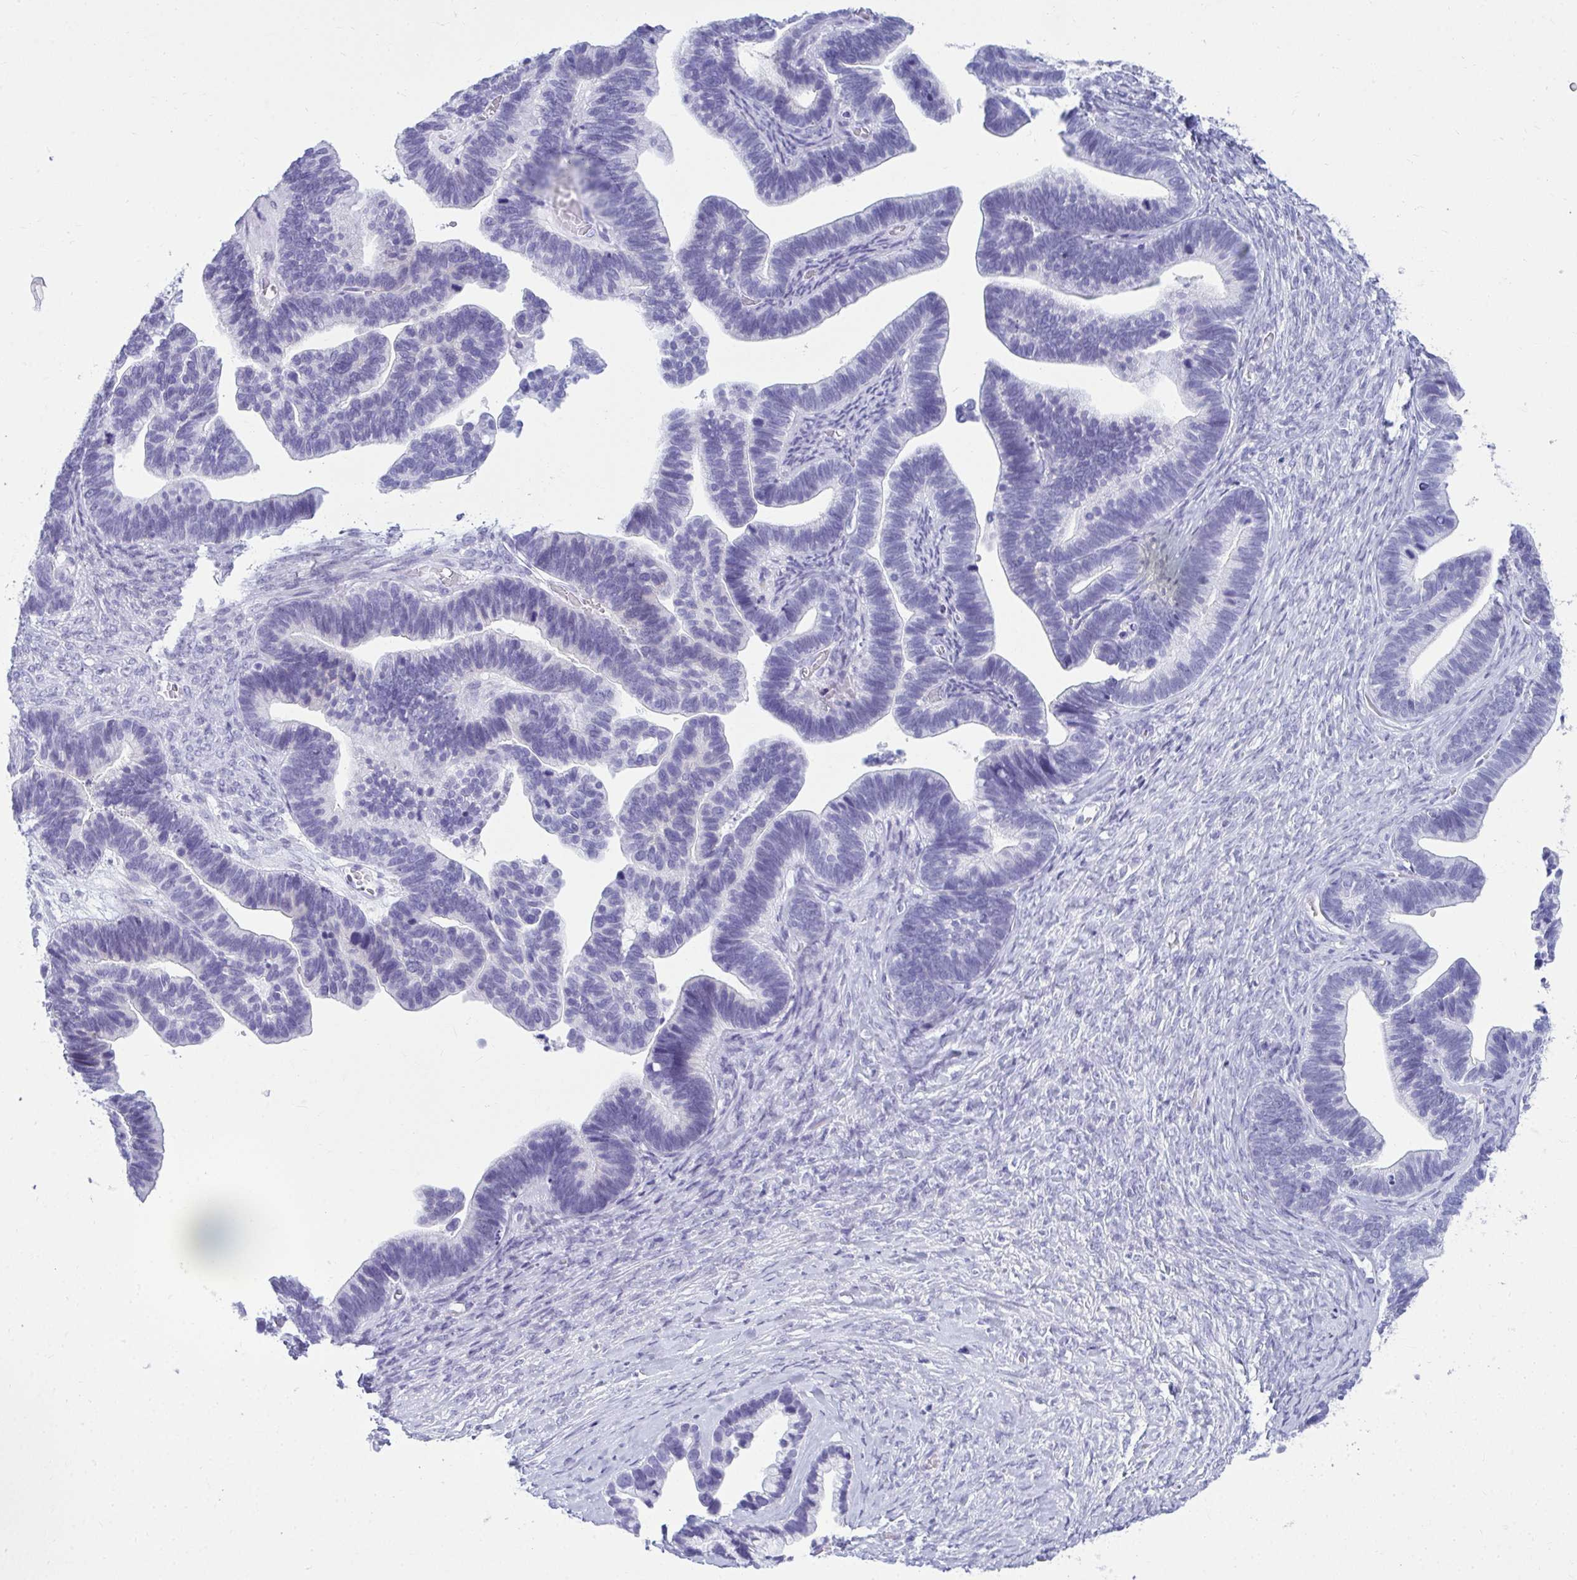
{"staining": {"intensity": "negative", "quantity": "none", "location": "none"}, "tissue": "ovarian cancer", "cell_type": "Tumor cells", "image_type": "cancer", "snomed": [{"axis": "morphology", "description": "Cystadenocarcinoma, serous, NOS"}, {"axis": "topography", "description": "Ovary"}], "caption": "High magnification brightfield microscopy of ovarian cancer (serous cystadenocarcinoma) stained with DAB (3,3'-diaminobenzidine) (brown) and counterstained with hematoxylin (blue): tumor cells show no significant positivity. (Brightfield microscopy of DAB IHC at high magnification).", "gene": "CLGN", "patient": {"sex": "female", "age": 56}}